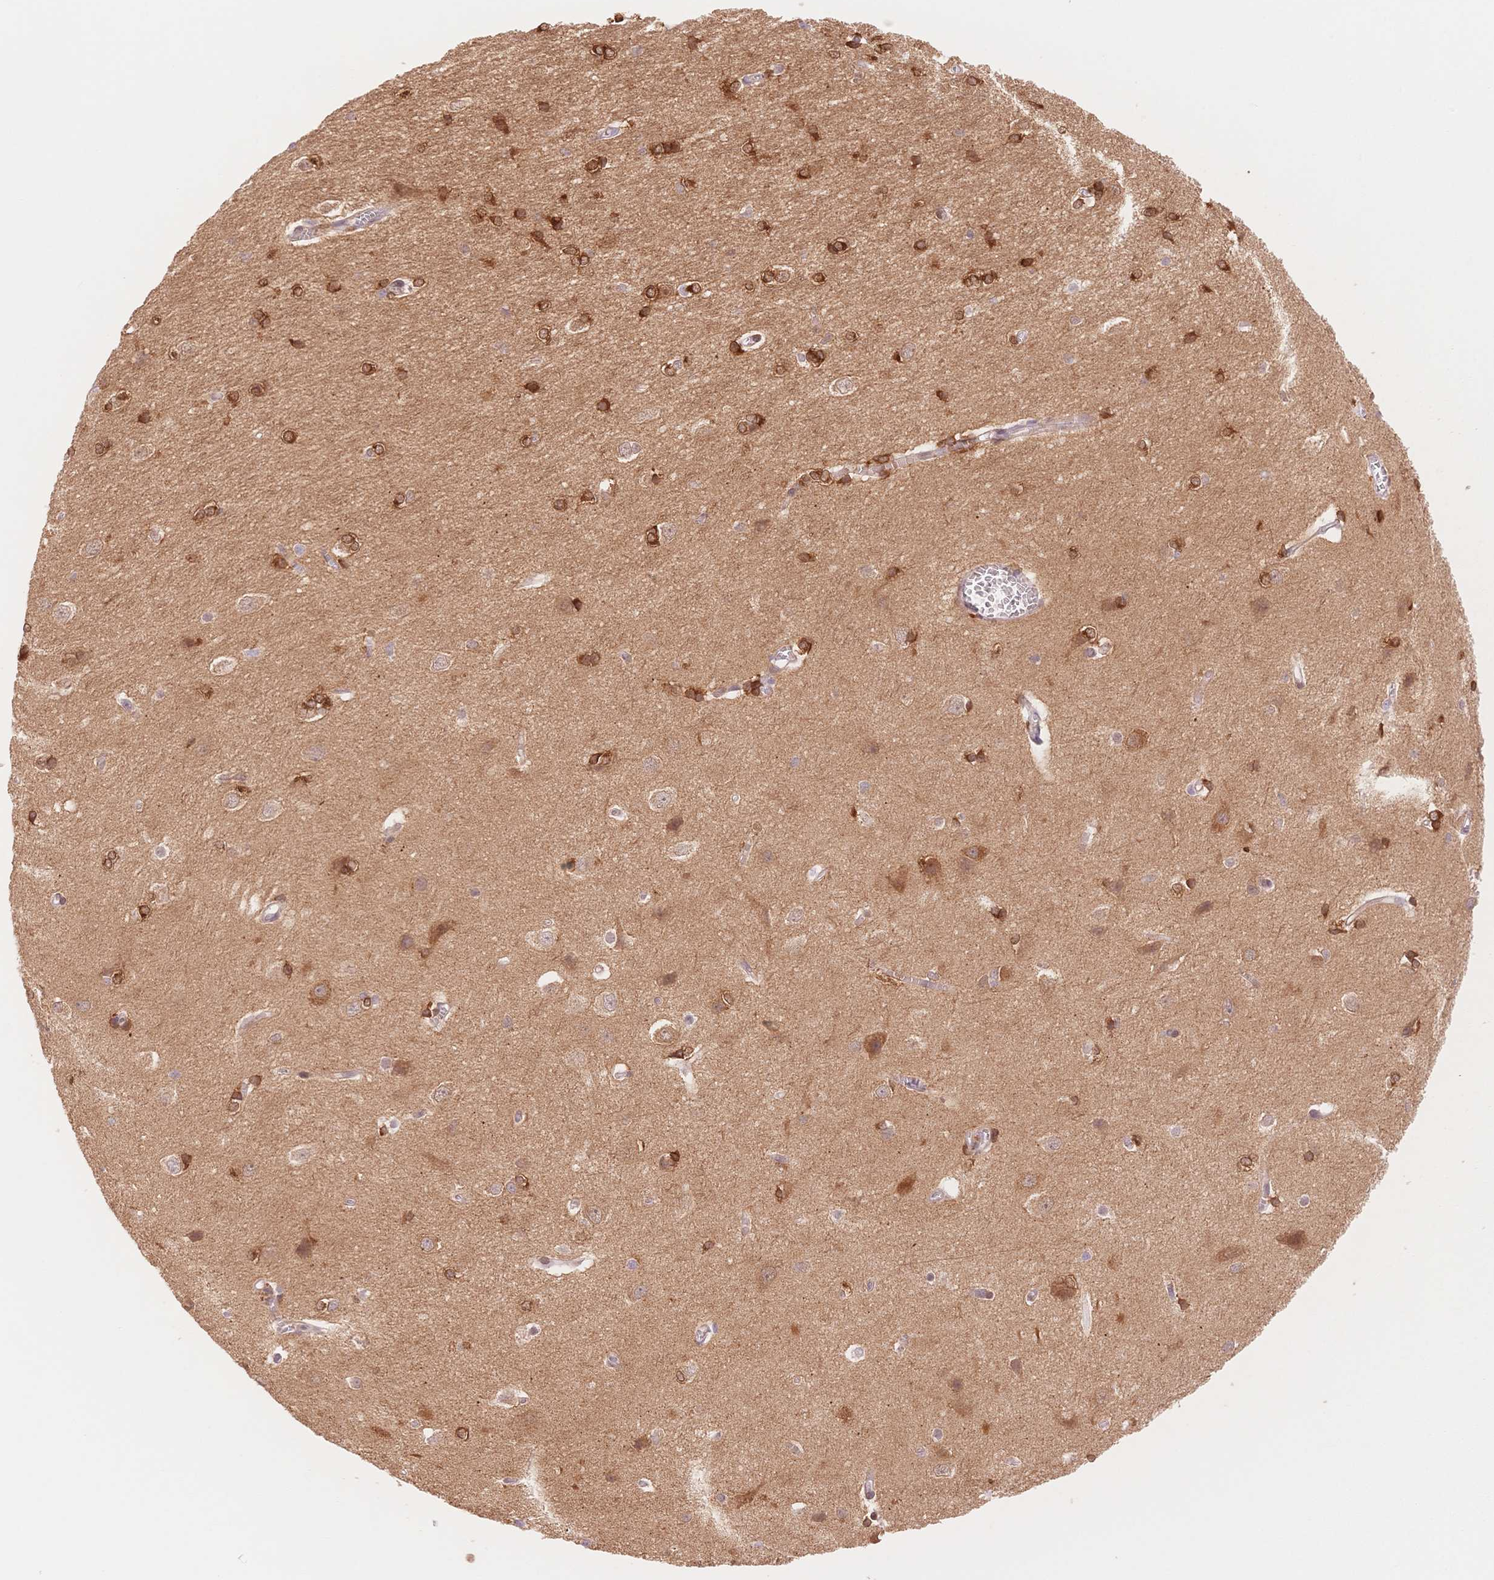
{"staining": {"intensity": "weak", "quantity": "25%-75%", "location": "cytoplasmic/membranous"}, "tissue": "cerebral cortex", "cell_type": "Endothelial cells", "image_type": "normal", "snomed": [{"axis": "morphology", "description": "Normal tissue, NOS"}, {"axis": "topography", "description": "Cerebral cortex"}], "caption": "A low amount of weak cytoplasmic/membranous staining is identified in approximately 25%-75% of endothelial cells in benign cerebral cortex. (DAB (3,3'-diaminobenzidine) = brown stain, brightfield microscopy at high magnification).", "gene": "STK39", "patient": {"sex": "male", "age": 37}}